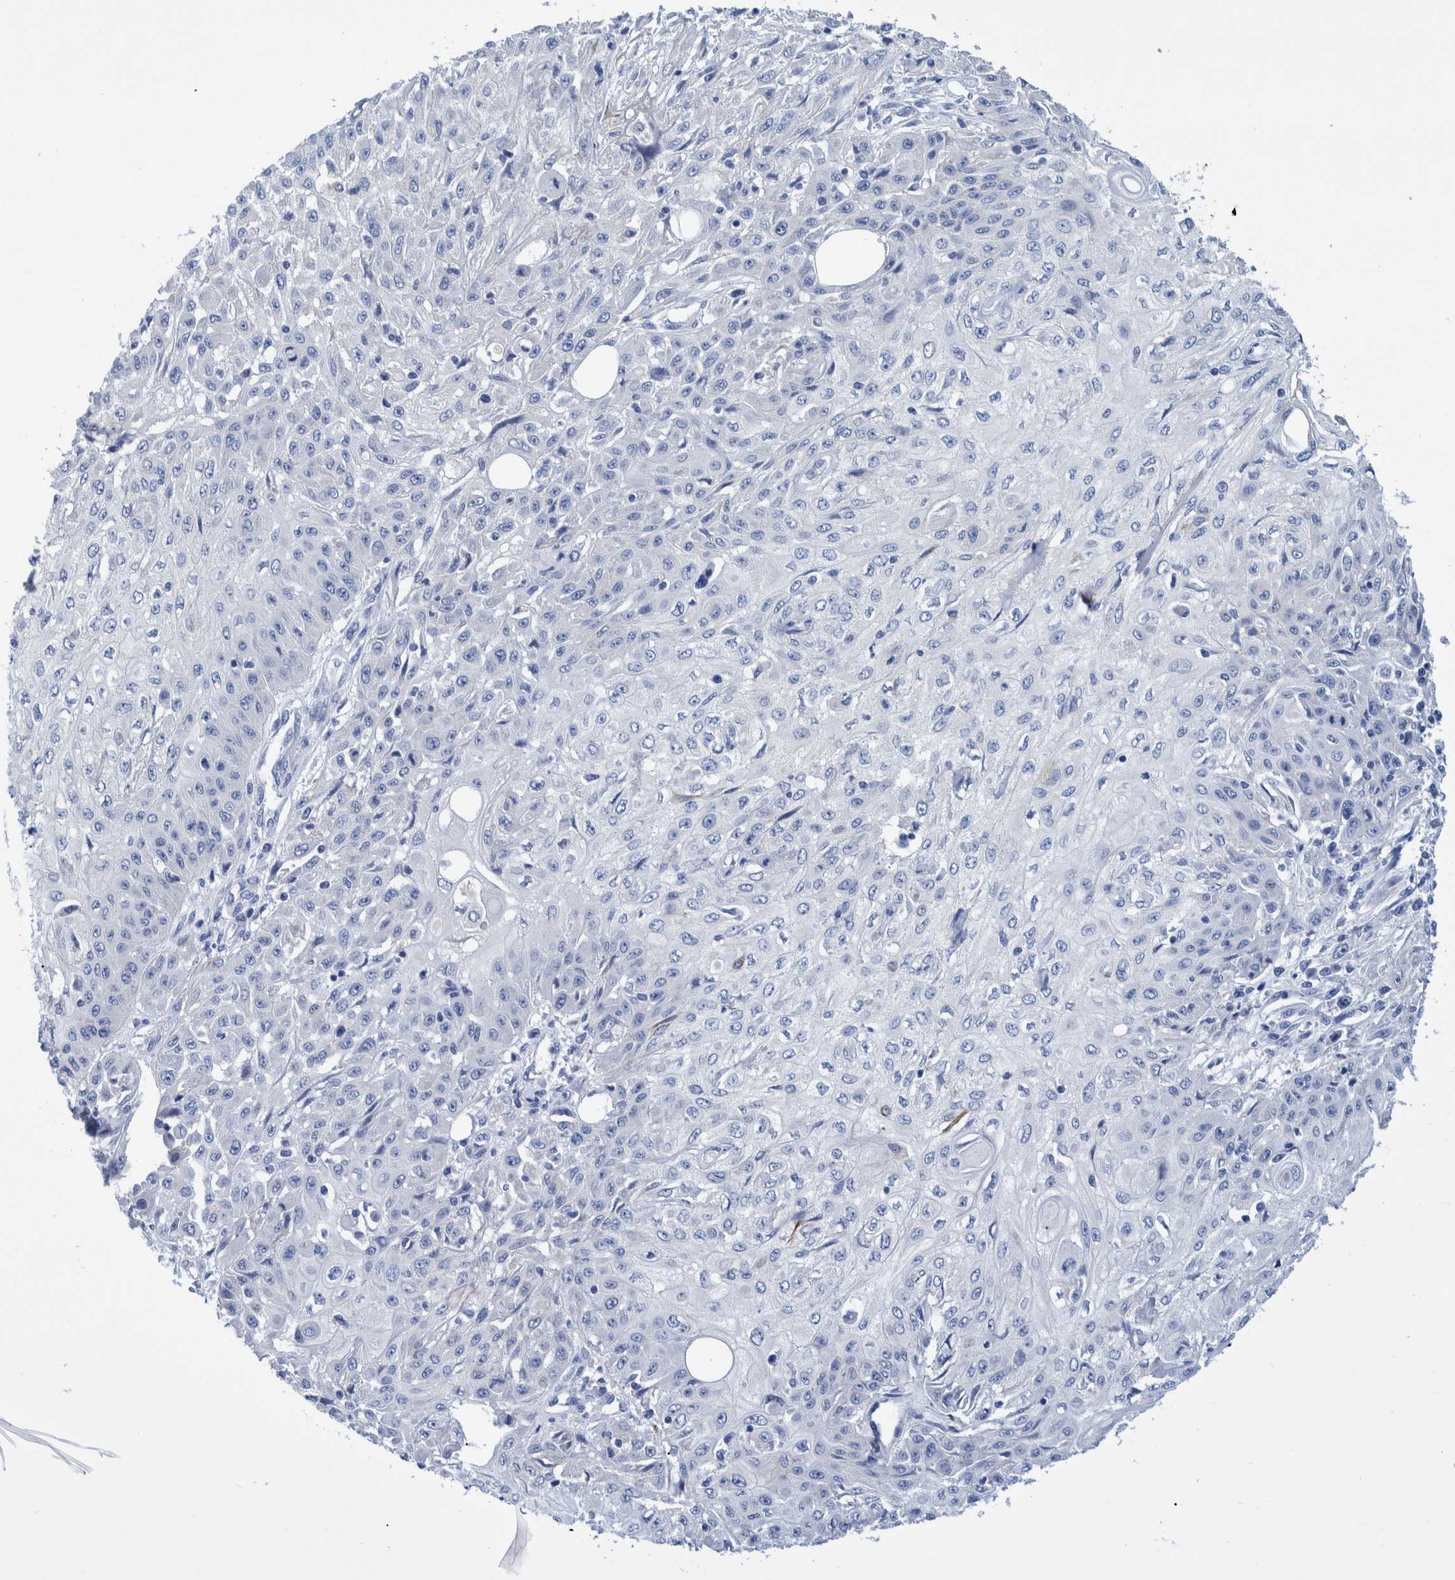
{"staining": {"intensity": "negative", "quantity": "none", "location": "none"}, "tissue": "skin cancer", "cell_type": "Tumor cells", "image_type": "cancer", "snomed": [{"axis": "morphology", "description": "Squamous cell carcinoma, NOS"}, {"axis": "morphology", "description": "Squamous cell carcinoma, metastatic, NOS"}, {"axis": "topography", "description": "Skin"}, {"axis": "topography", "description": "Lymph node"}], "caption": "Immunohistochemical staining of human skin metastatic squamous cell carcinoma exhibits no significant positivity in tumor cells.", "gene": "MKS1", "patient": {"sex": "male", "age": 75}}